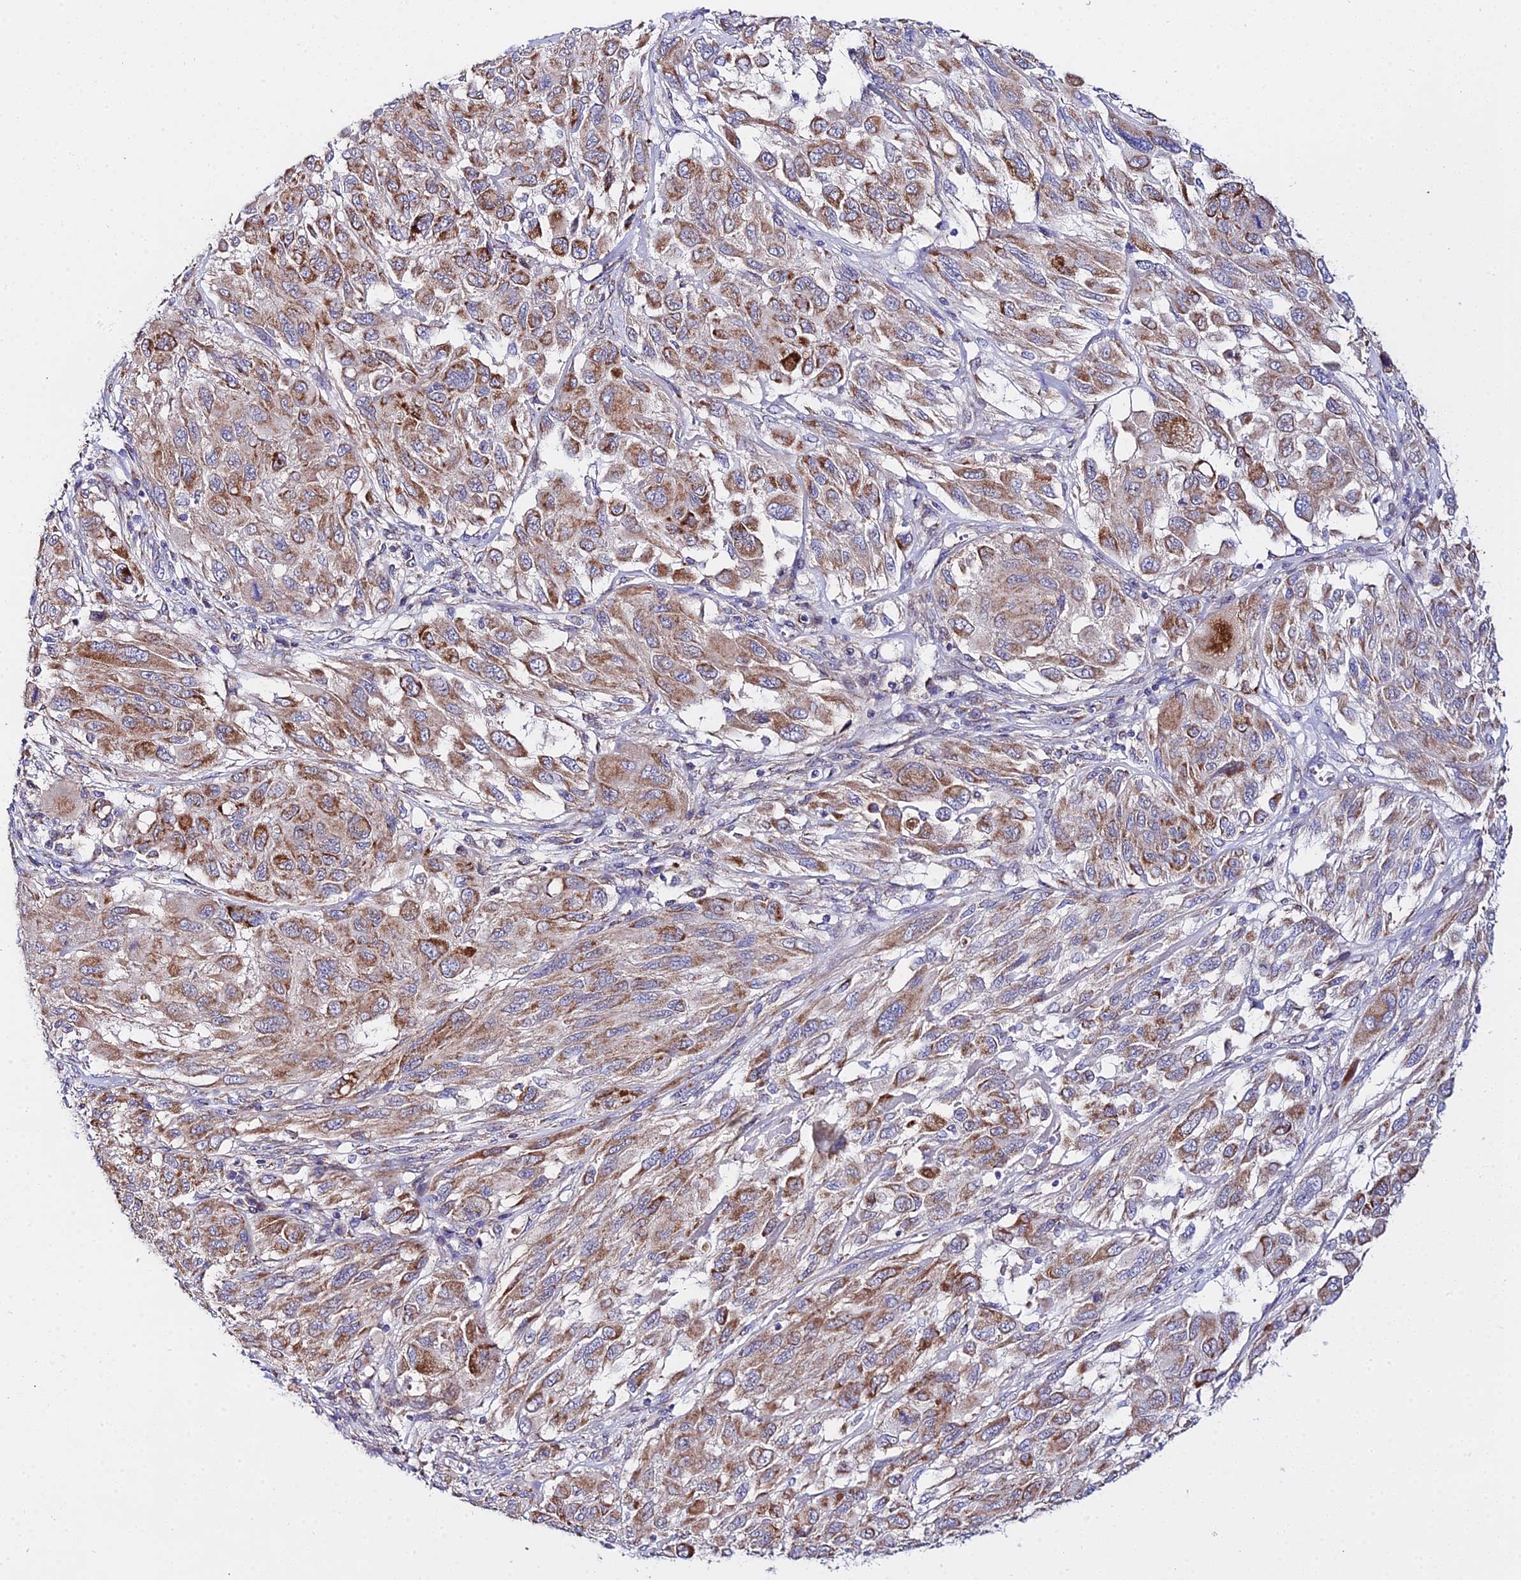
{"staining": {"intensity": "moderate", "quantity": ">75%", "location": "cytoplasmic/membranous"}, "tissue": "melanoma", "cell_type": "Tumor cells", "image_type": "cancer", "snomed": [{"axis": "morphology", "description": "Malignant melanoma, NOS"}, {"axis": "topography", "description": "Skin"}], "caption": "Immunohistochemistry micrograph of neoplastic tissue: malignant melanoma stained using IHC demonstrates medium levels of moderate protein expression localized specifically in the cytoplasmic/membranous of tumor cells, appearing as a cytoplasmic/membranous brown color.", "gene": "ACOT2", "patient": {"sex": "female", "age": 91}}